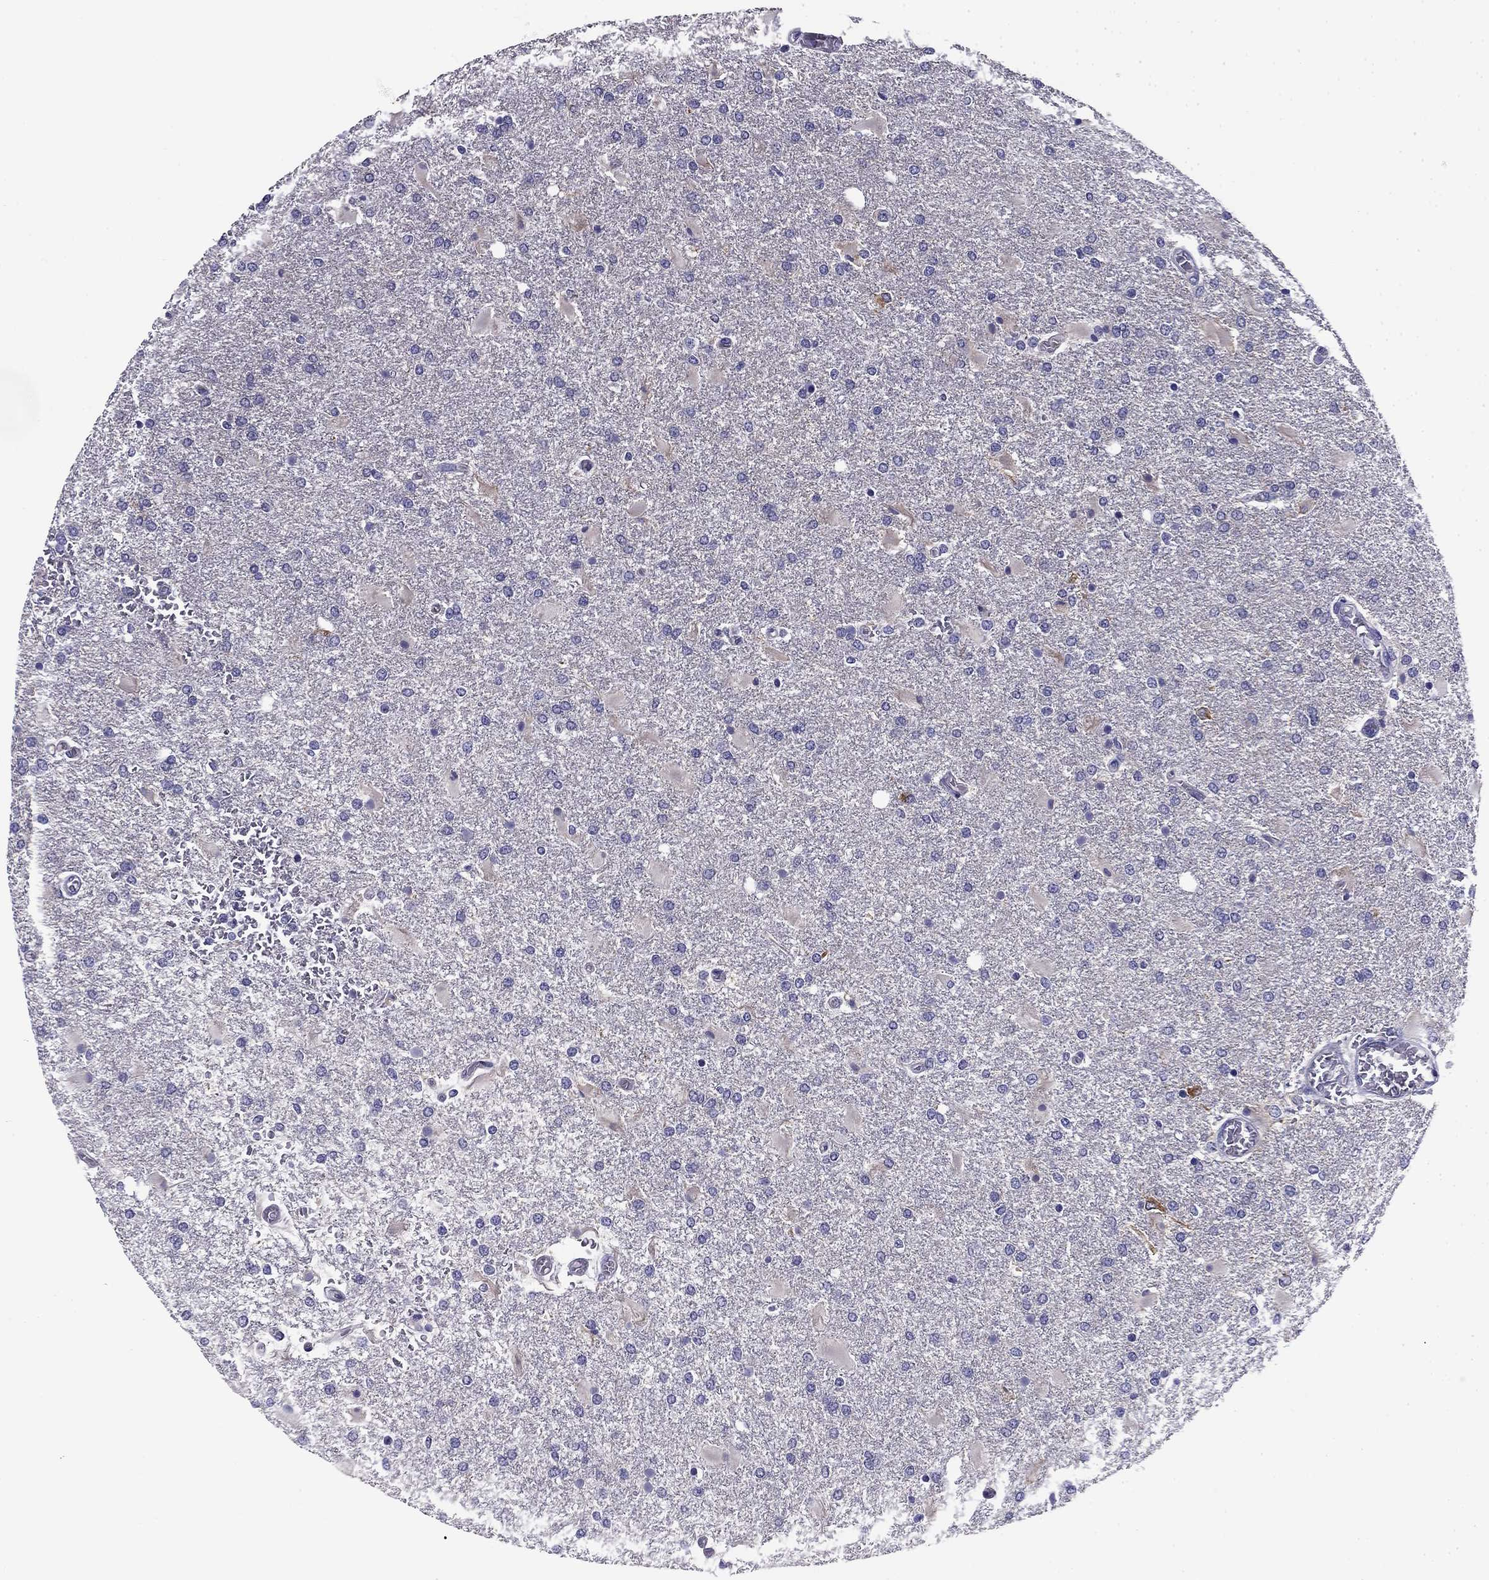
{"staining": {"intensity": "negative", "quantity": "none", "location": "none"}, "tissue": "glioma", "cell_type": "Tumor cells", "image_type": "cancer", "snomed": [{"axis": "morphology", "description": "Glioma, malignant, High grade"}, {"axis": "topography", "description": "Cerebral cortex"}], "caption": "This is a photomicrograph of immunohistochemistry staining of malignant high-grade glioma, which shows no expression in tumor cells.", "gene": "FLNC", "patient": {"sex": "male", "age": 79}}